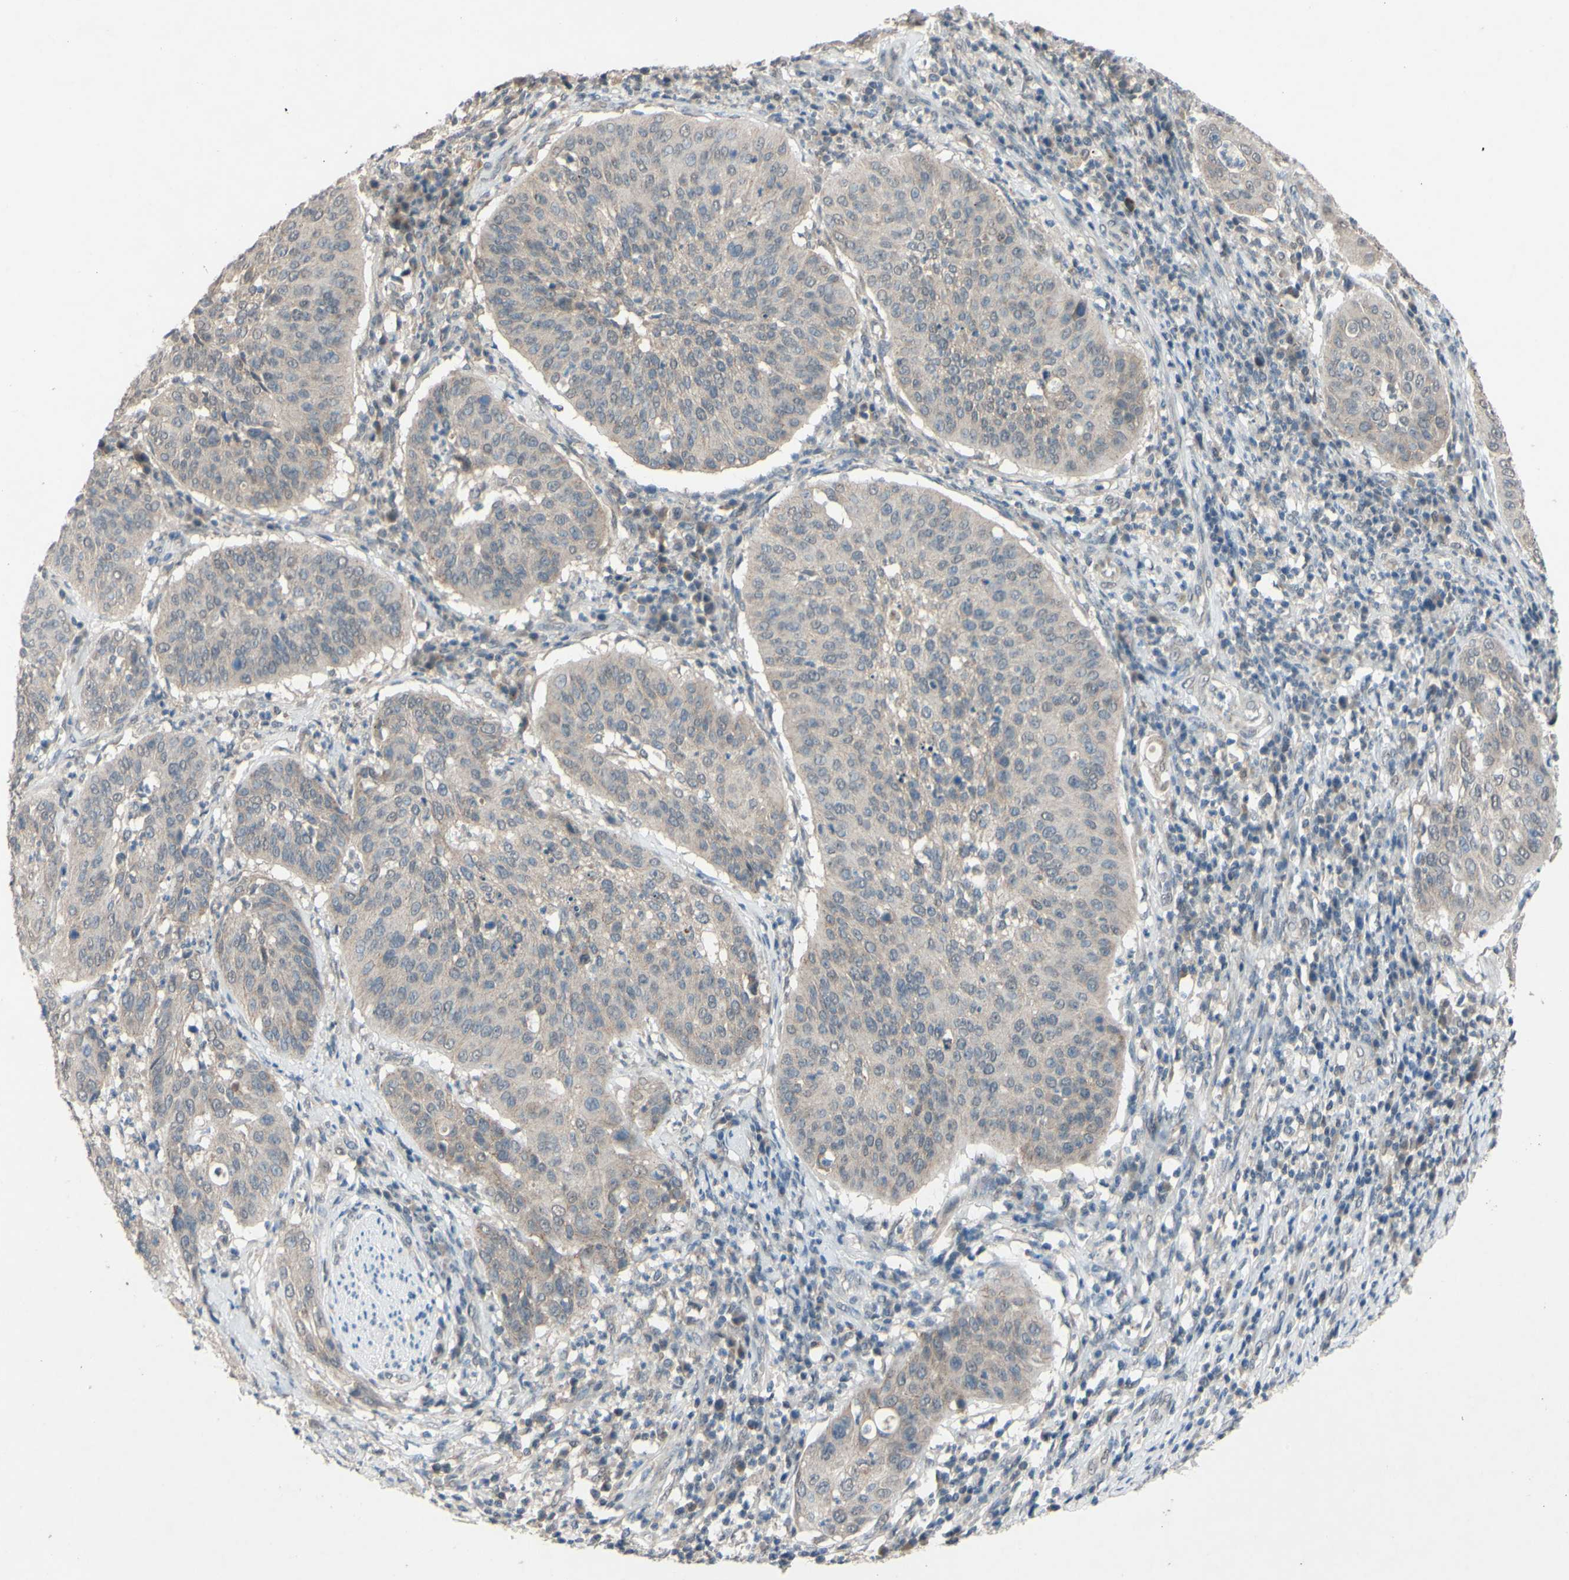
{"staining": {"intensity": "weak", "quantity": ">75%", "location": "cytoplasmic/membranous"}, "tissue": "cervical cancer", "cell_type": "Tumor cells", "image_type": "cancer", "snomed": [{"axis": "morphology", "description": "Normal tissue, NOS"}, {"axis": "morphology", "description": "Squamous cell carcinoma, NOS"}, {"axis": "topography", "description": "Cervix"}], "caption": "Immunohistochemistry of human cervical cancer (squamous cell carcinoma) exhibits low levels of weak cytoplasmic/membranous positivity in approximately >75% of tumor cells. The staining is performed using DAB (3,3'-diaminobenzidine) brown chromogen to label protein expression. The nuclei are counter-stained blue using hematoxylin.", "gene": "CDCP1", "patient": {"sex": "female", "age": 39}}